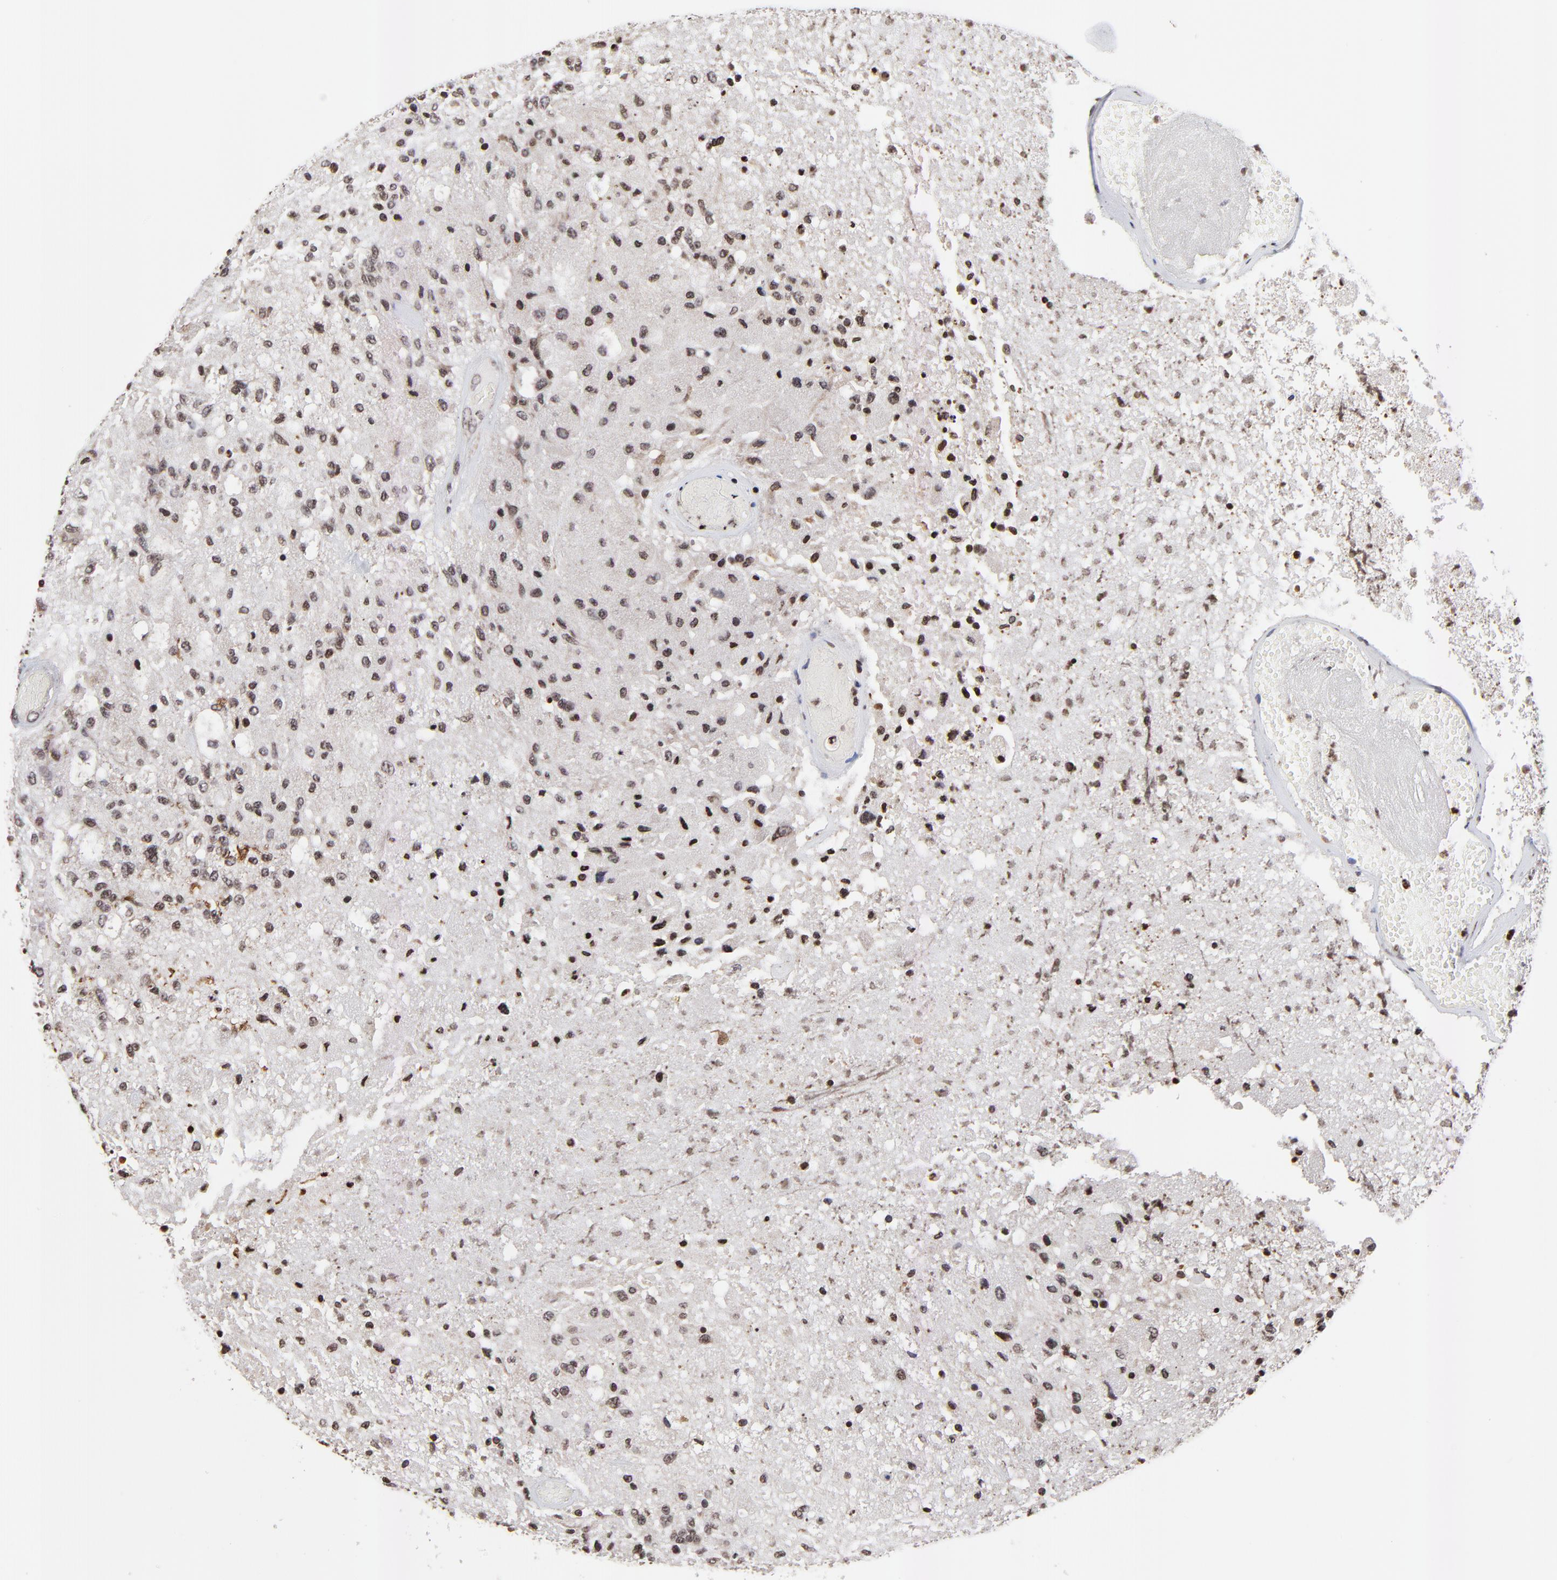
{"staining": {"intensity": "moderate", "quantity": "<25%", "location": "nuclear"}, "tissue": "glioma", "cell_type": "Tumor cells", "image_type": "cancer", "snomed": [{"axis": "morphology", "description": "Normal tissue, NOS"}, {"axis": "morphology", "description": "Glioma, malignant, High grade"}, {"axis": "topography", "description": "Cerebral cortex"}], "caption": "Human glioma stained with a protein marker demonstrates moderate staining in tumor cells.", "gene": "ZNF777", "patient": {"sex": "male", "age": 77}}